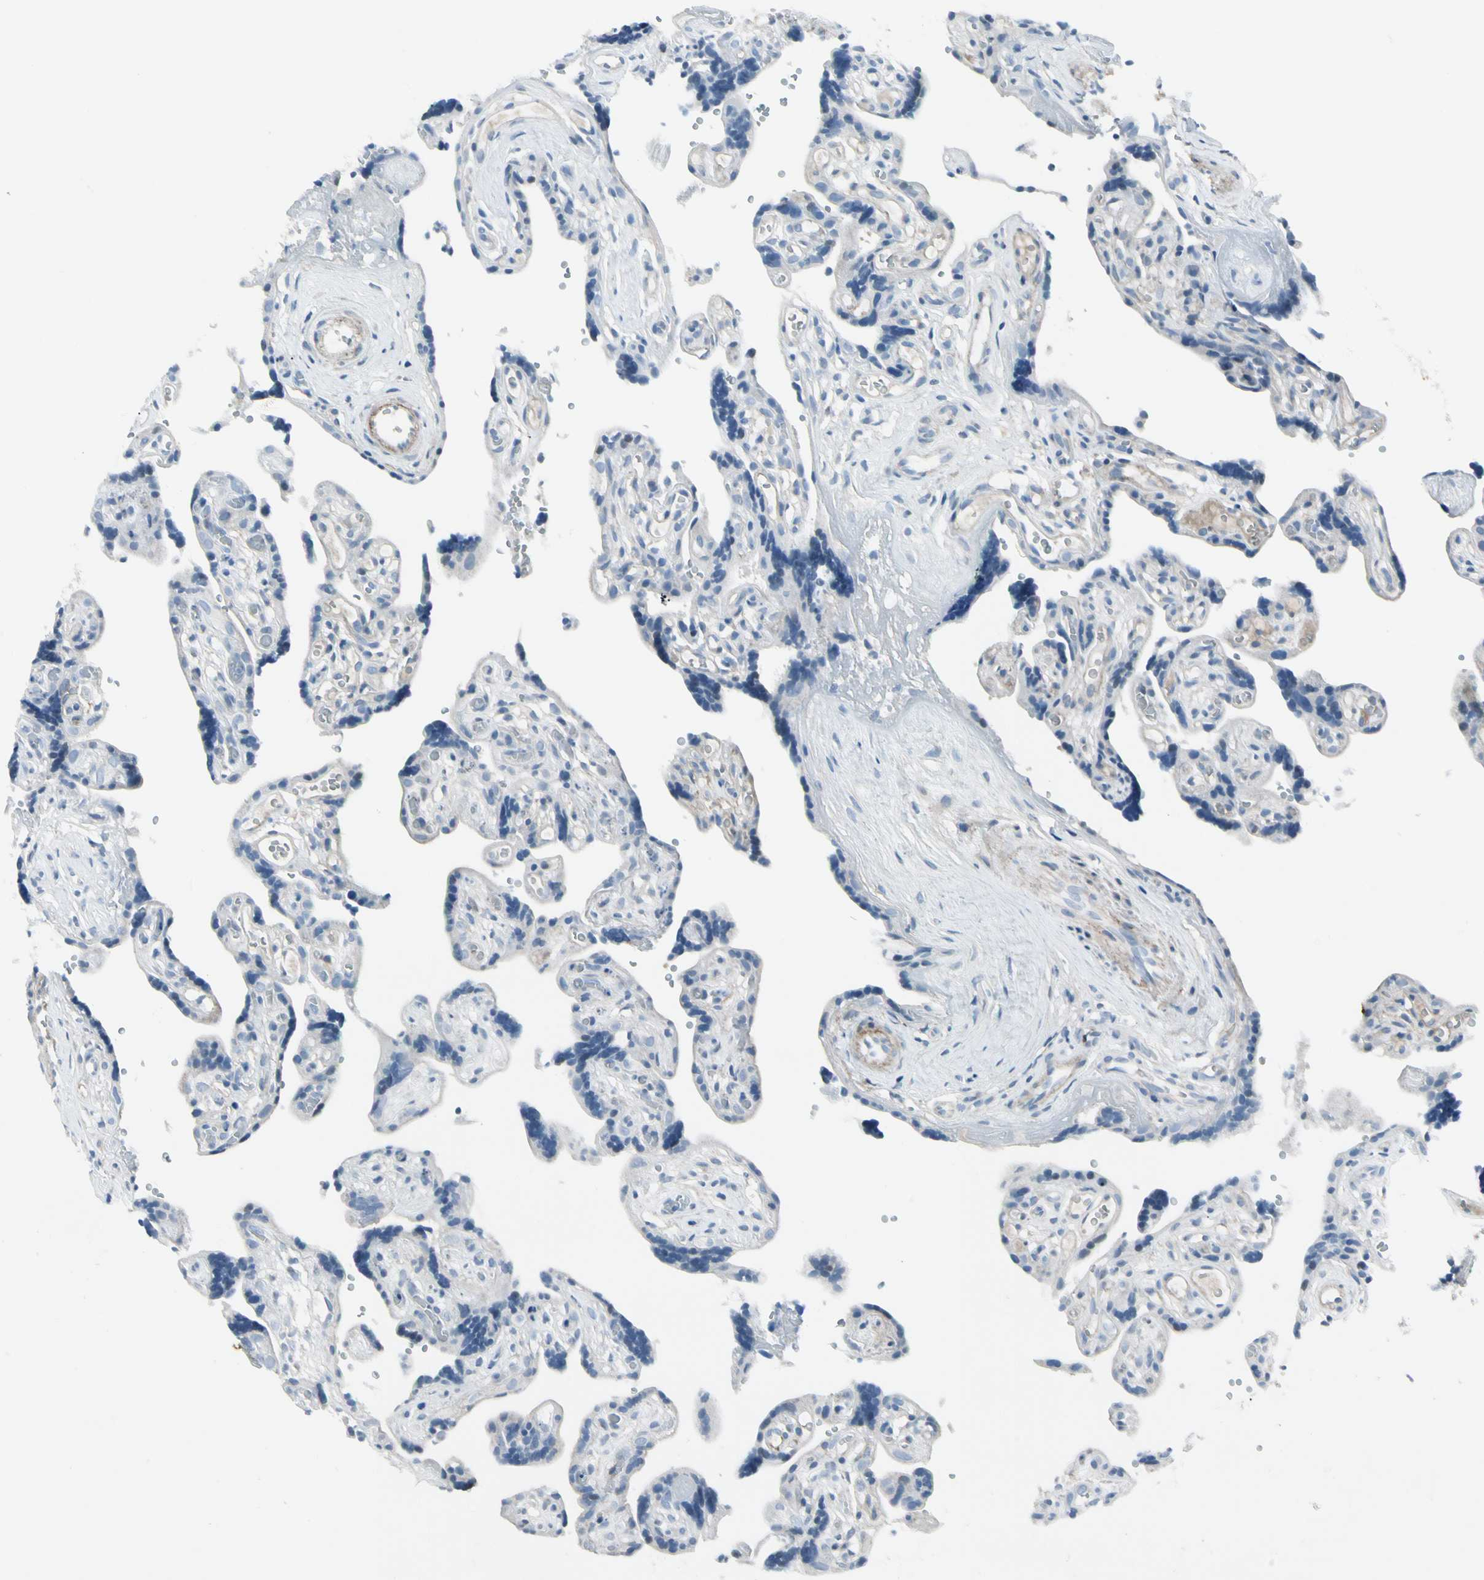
{"staining": {"intensity": "moderate", "quantity": ">75%", "location": "cytoplasmic/membranous"}, "tissue": "placenta", "cell_type": "Decidual cells", "image_type": "normal", "snomed": [{"axis": "morphology", "description": "Normal tissue, NOS"}, {"axis": "topography", "description": "Placenta"}], "caption": "Immunohistochemical staining of normal placenta displays moderate cytoplasmic/membranous protein expression in approximately >75% of decidual cells.", "gene": "PIGR", "patient": {"sex": "female", "age": 30}}